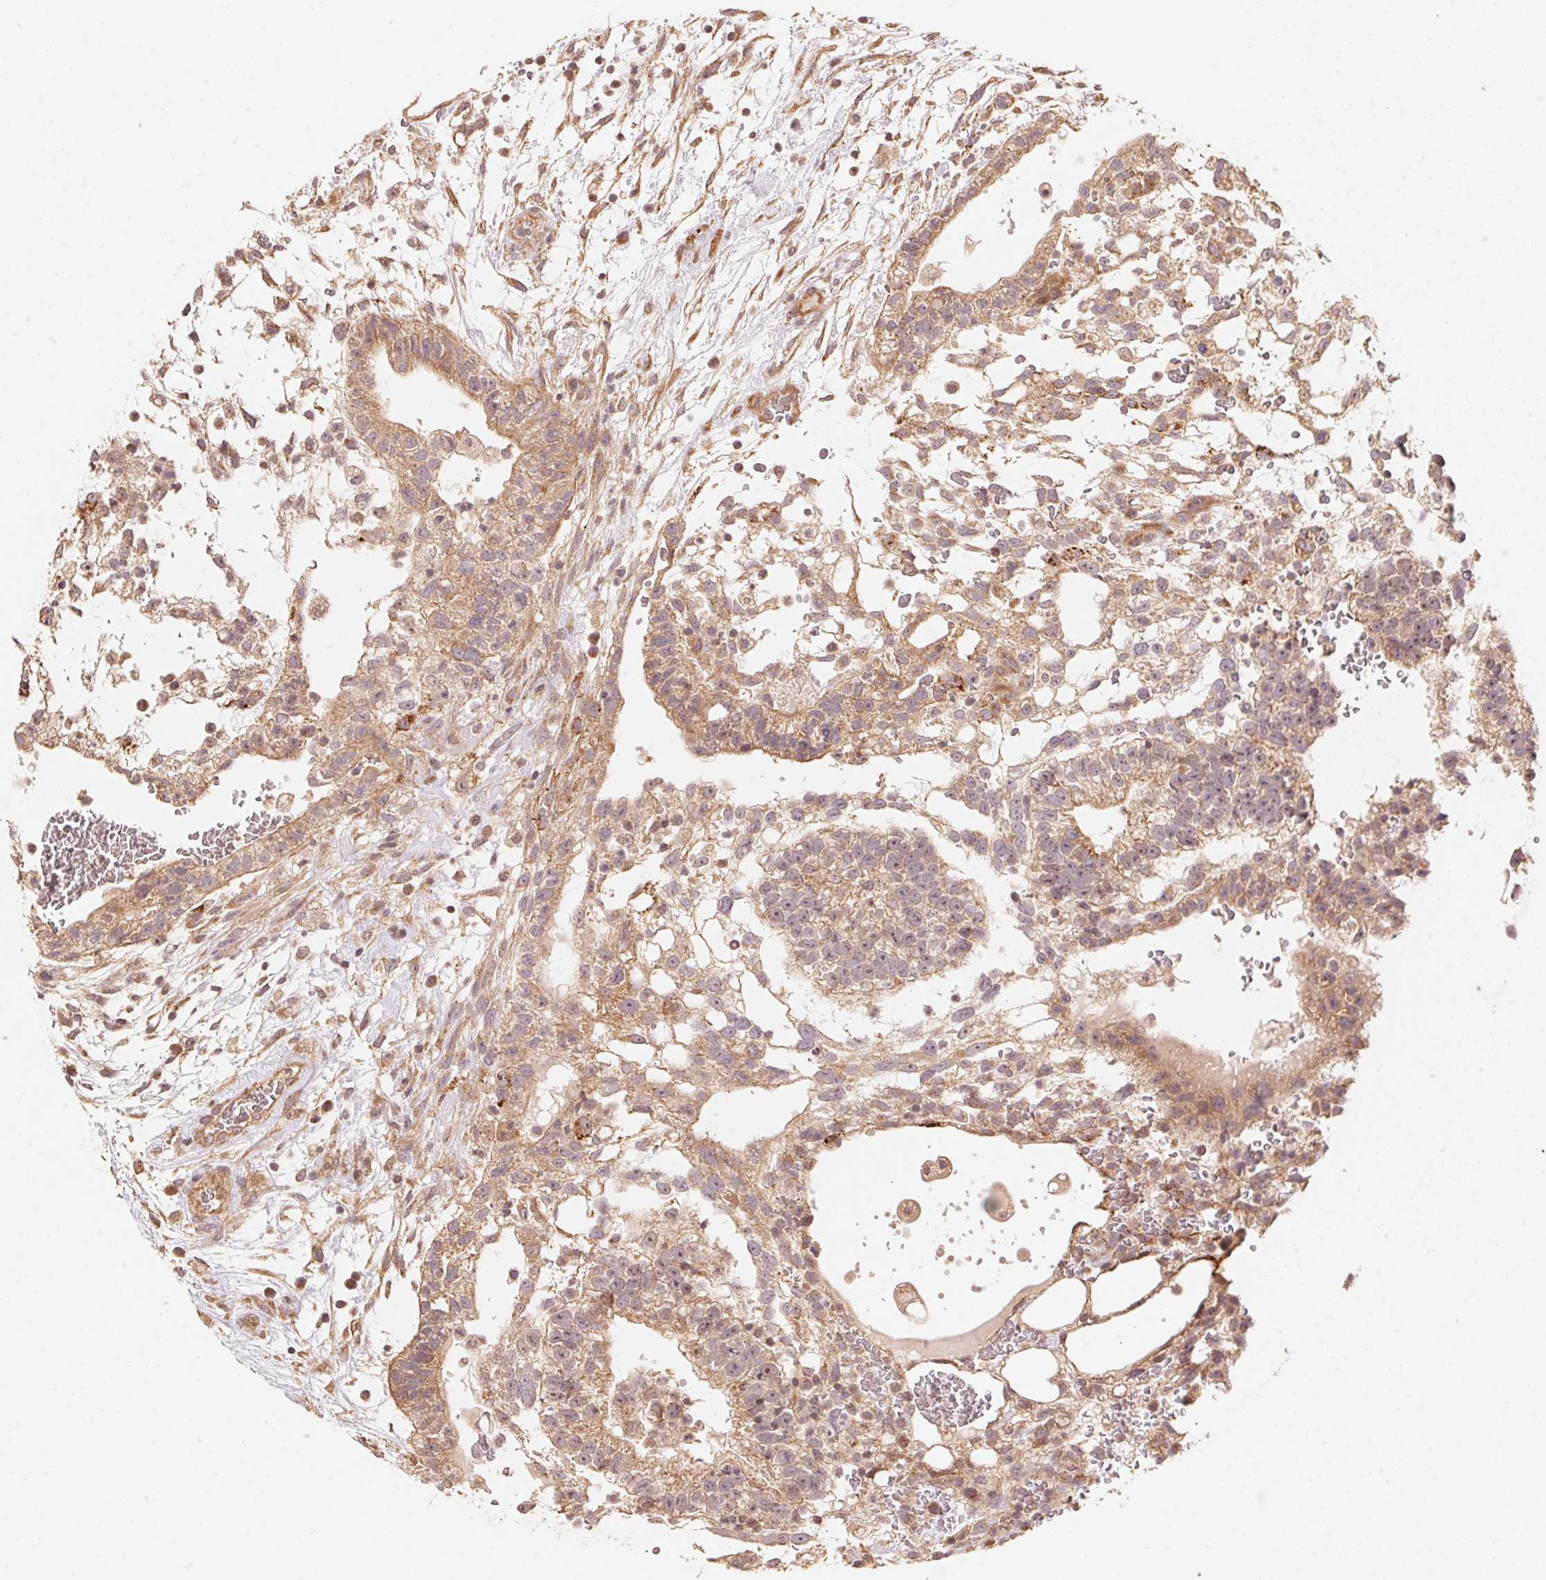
{"staining": {"intensity": "weak", "quantity": "25%-75%", "location": "cytoplasmic/membranous"}, "tissue": "testis cancer", "cell_type": "Tumor cells", "image_type": "cancer", "snomed": [{"axis": "morphology", "description": "Normal tissue, NOS"}, {"axis": "morphology", "description": "Carcinoma, Embryonal, NOS"}, {"axis": "topography", "description": "Testis"}], "caption": "Testis cancer (embryonal carcinoma) stained with IHC reveals weak cytoplasmic/membranous staining in approximately 25%-75% of tumor cells. (IHC, brightfield microscopy, high magnification).", "gene": "TNIP2", "patient": {"sex": "male", "age": 32}}